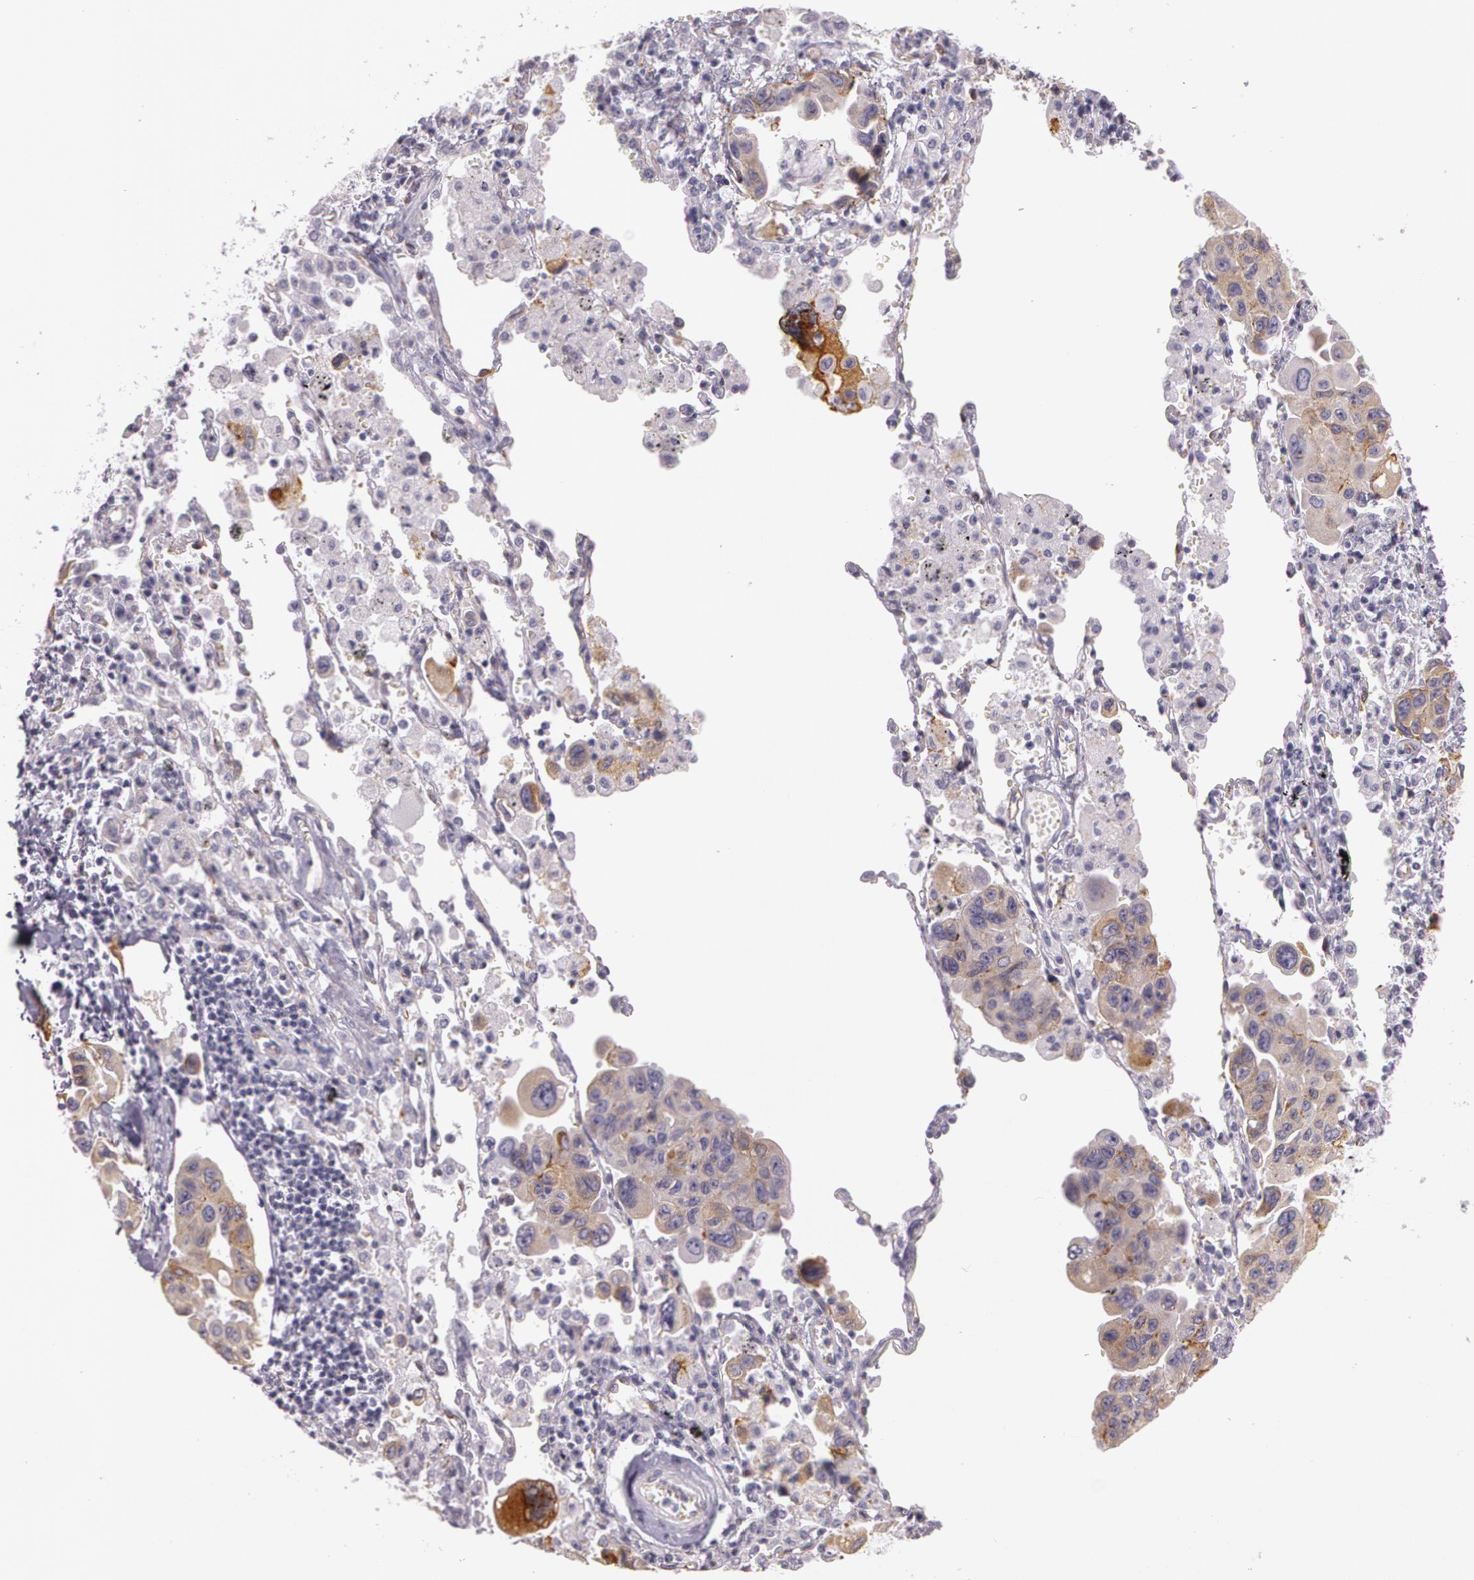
{"staining": {"intensity": "moderate", "quantity": ">75%", "location": "cytoplasmic/membranous"}, "tissue": "lung cancer", "cell_type": "Tumor cells", "image_type": "cancer", "snomed": [{"axis": "morphology", "description": "Adenocarcinoma, NOS"}, {"axis": "topography", "description": "Lung"}], "caption": "DAB immunohistochemical staining of lung cancer demonstrates moderate cytoplasmic/membranous protein positivity in approximately >75% of tumor cells.", "gene": "APP", "patient": {"sex": "male", "age": 64}}